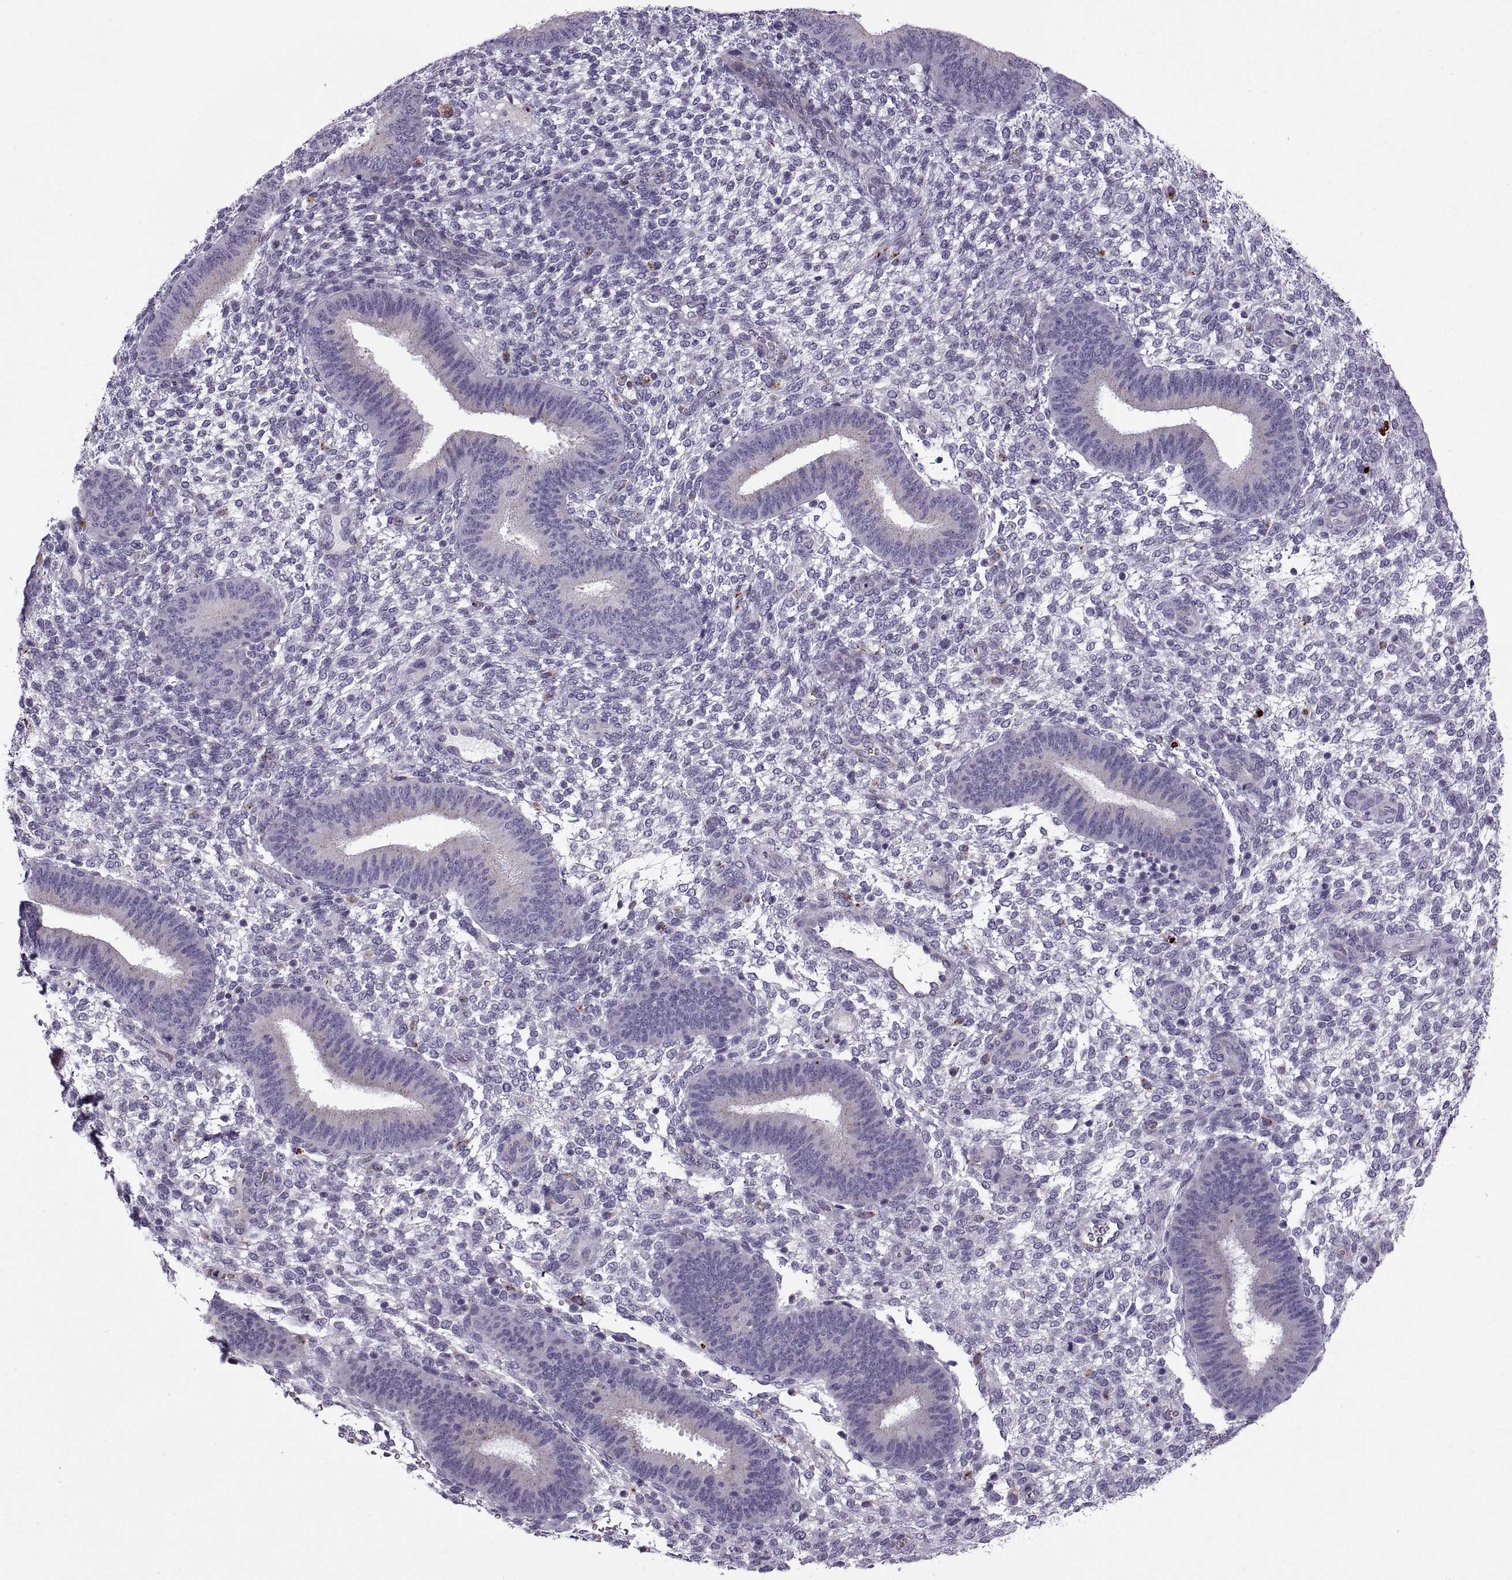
{"staining": {"intensity": "negative", "quantity": "none", "location": "none"}, "tissue": "endometrium", "cell_type": "Cells in endometrial stroma", "image_type": "normal", "snomed": [{"axis": "morphology", "description": "Normal tissue, NOS"}, {"axis": "topography", "description": "Endometrium"}], "caption": "Immunohistochemistry (IHC) of unremarkable endometrium displays no staining in cells in endometrial stroma. (DAB immunohistochemistry visualized using brightfield microscopy, high magnification).", "gene": "CALCR", "patient": {"sex": "female", "age": 39}}